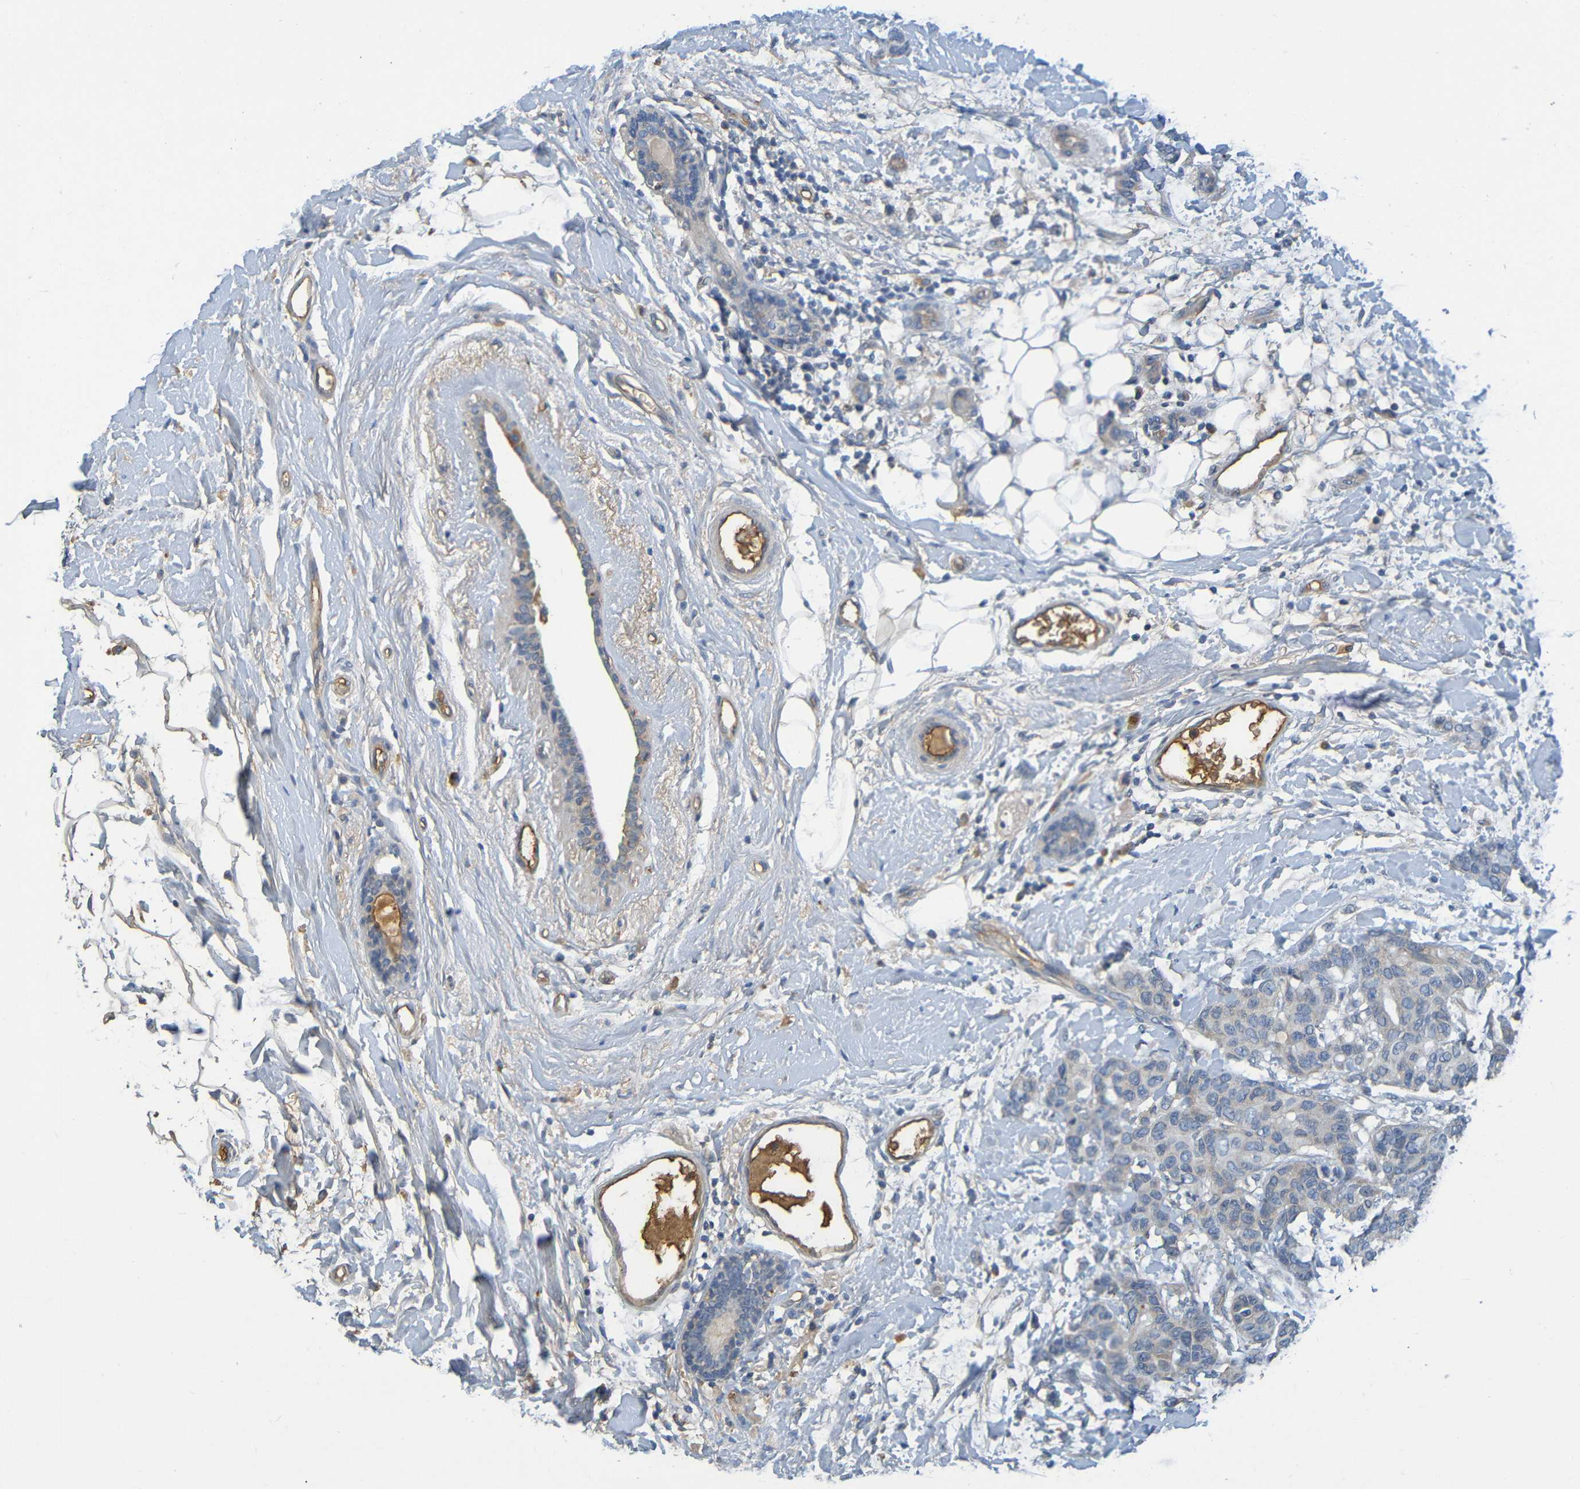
{"staining": {"intensity": "negative", "quantity": "none", "location": "none"}, "tissue": "breast cancer", "cell_type": "Tumor cells", "image_type": "cancer", "snomed": [{"axis": "morphology", "description": "Duct carcinoma"}, {"axis": "topography", "description": "Breast"}], "caption": "This is an IHC image of breast cancer (infiltrating ductal carcinoma). There is no expression in tumor cells.", "gene": "C1QA", "patient": {"sex": "female", "age": 87}}